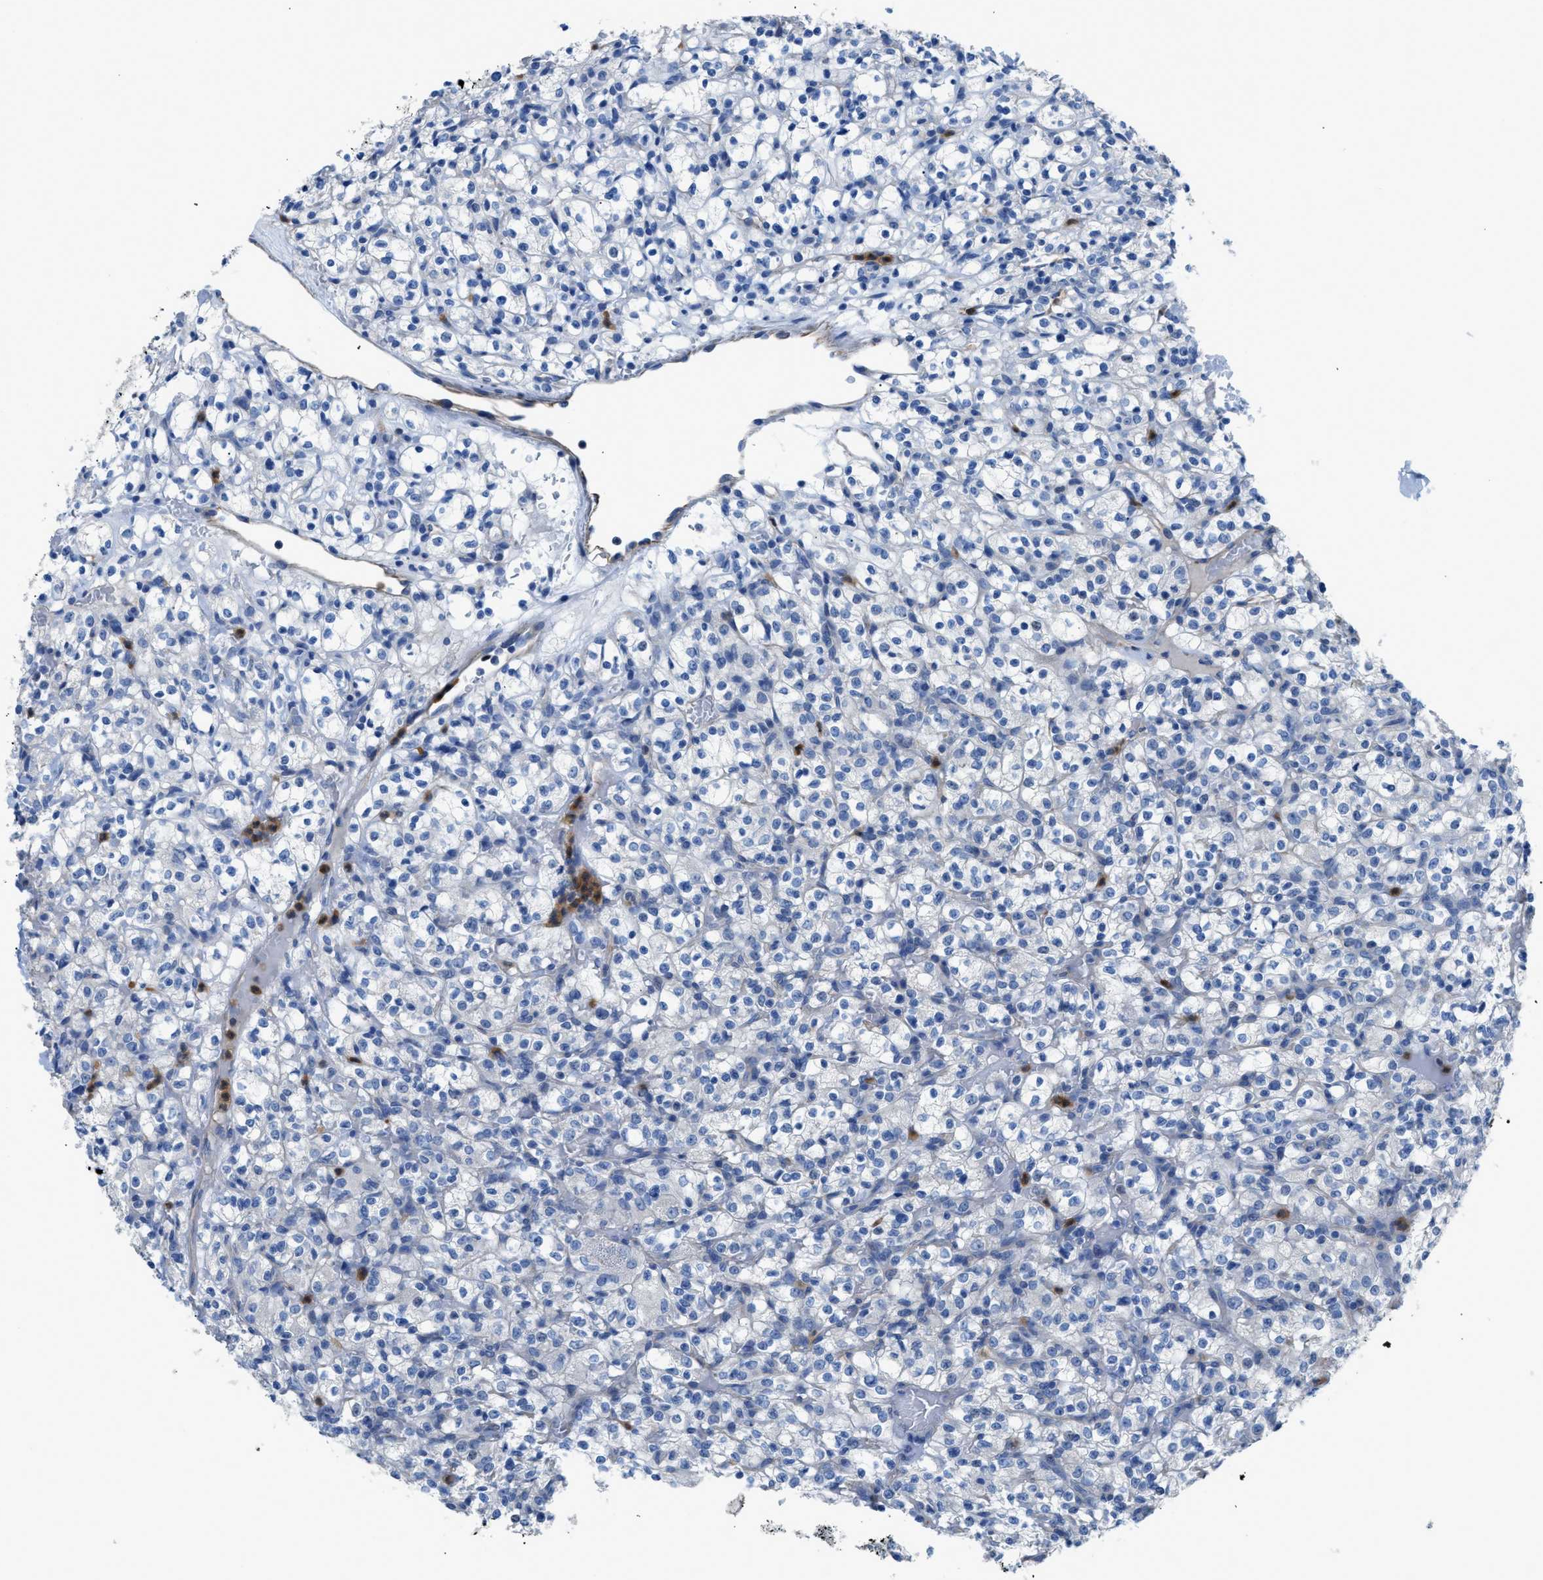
{"staining": {"intensity": "negative", "quantity": "none", "location": "none"}, "tissue": "renal cancer", "cell_type": "Tumor cells", "image_type": "cancer", "snomed": [{"axis": "morphology", "description": "Normal tissue, NOS"}, {"axis": "morphology", "description": "Adenocarcinoma, NOS"}, {"axis": "topography", "description": "Kidney"}], "caption": "This photomicrograph is of renal adenocarcinoma stained with IHC to label a protein in brown with the nuclei are counter-stained blue. There is no staining in tumor cells.", "gene": "ITPR1", "patient": {"sex": "female", "age": 72}}